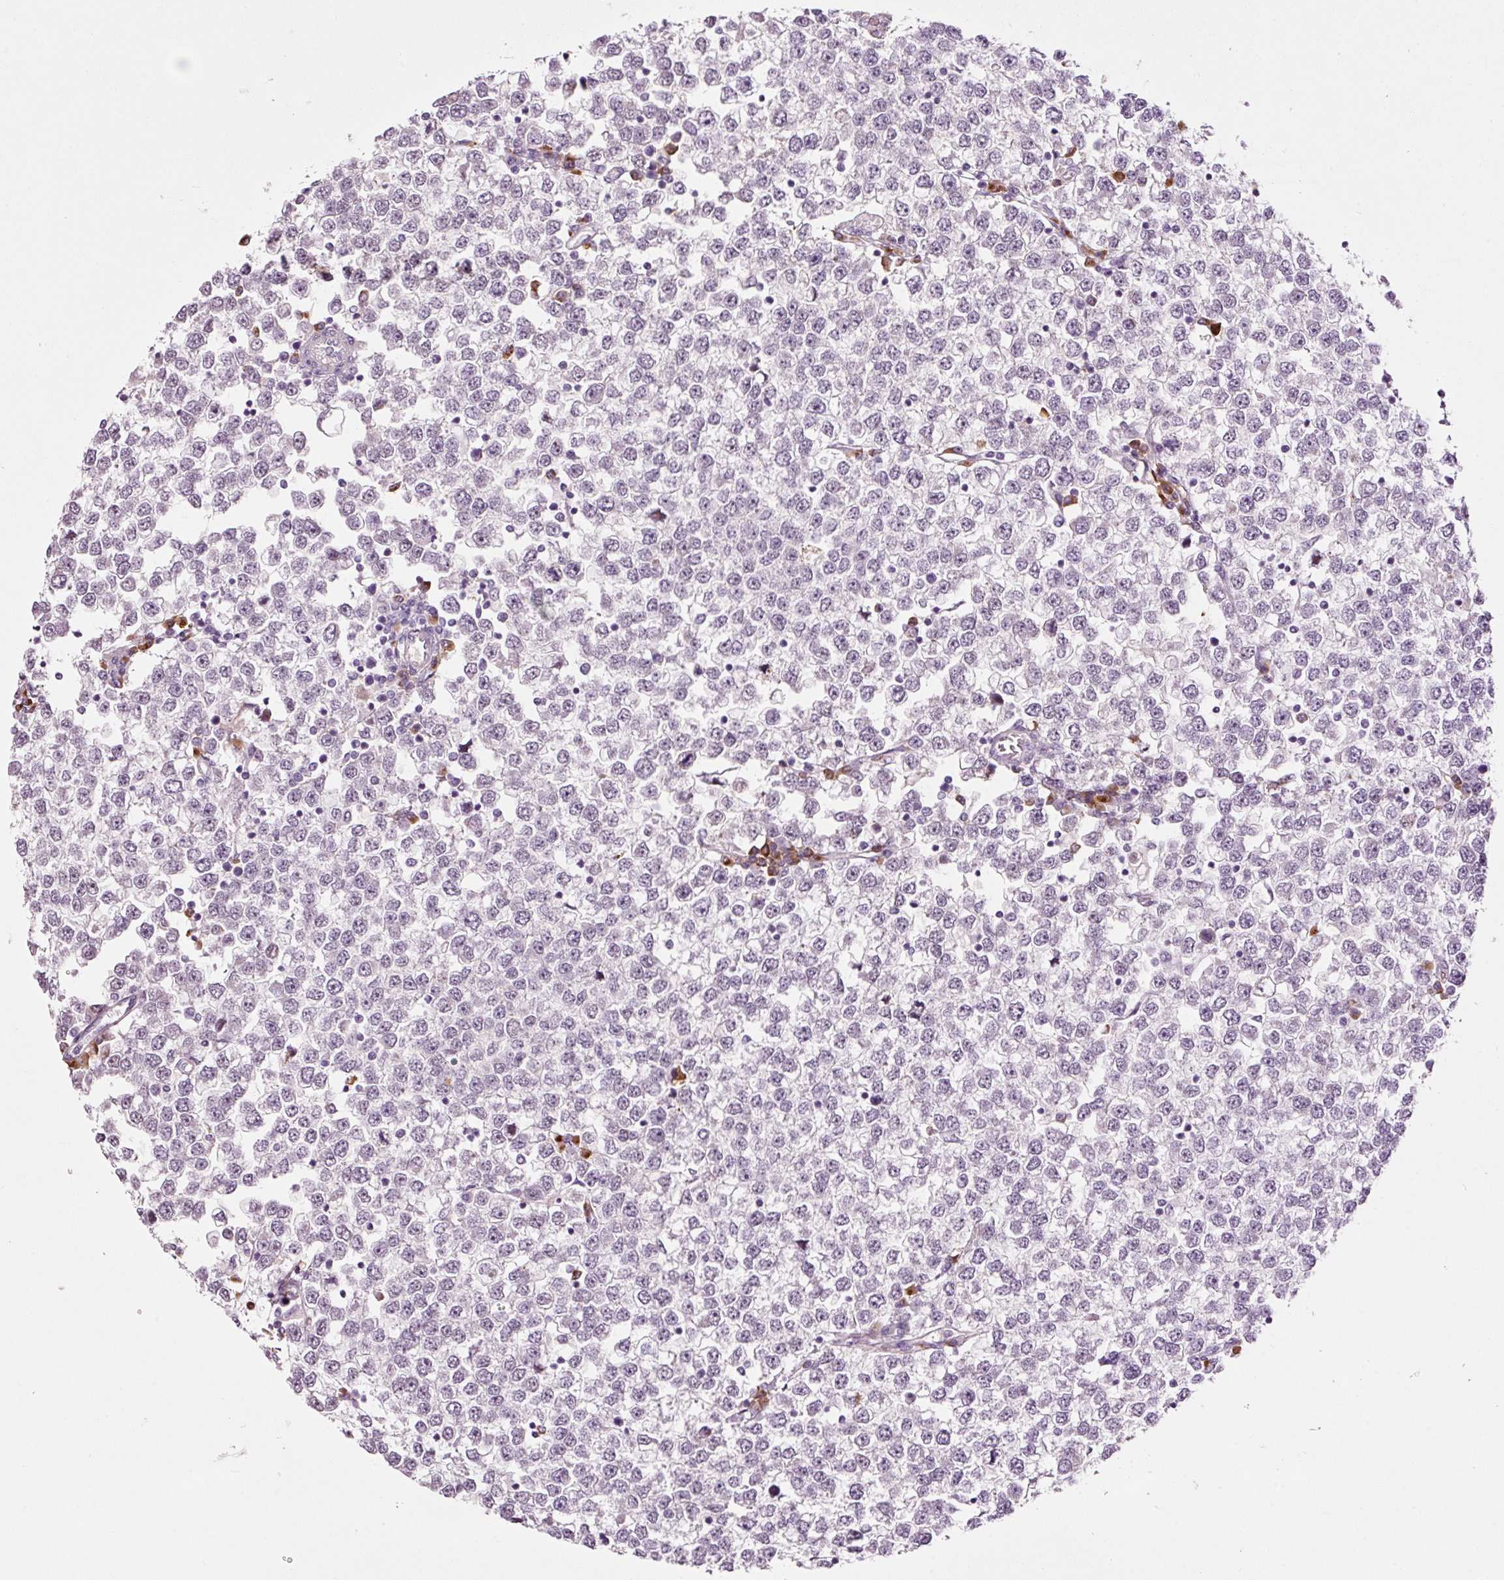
{"staining": {"intensity": "negative", "quantity": "none", "location": "none"}, "tissue": "testis cancer", "cell_type": "Tumor cells", "image_type": "cancer", "snomed": [{"axis": "morphology", "description": "Seminoma, NOS"}, {"axis": "topography", "description": "Testis"}], "caption": "A photomicrograph of human testis seminoma is negative for staining in tumor cells. Brightfield microscopy of IHC stained with DAB (brown) and hematoxylin (blue), captured at high magnification.", "gene": "KLF1", "patient": {"sex": "male", "age": 65}}